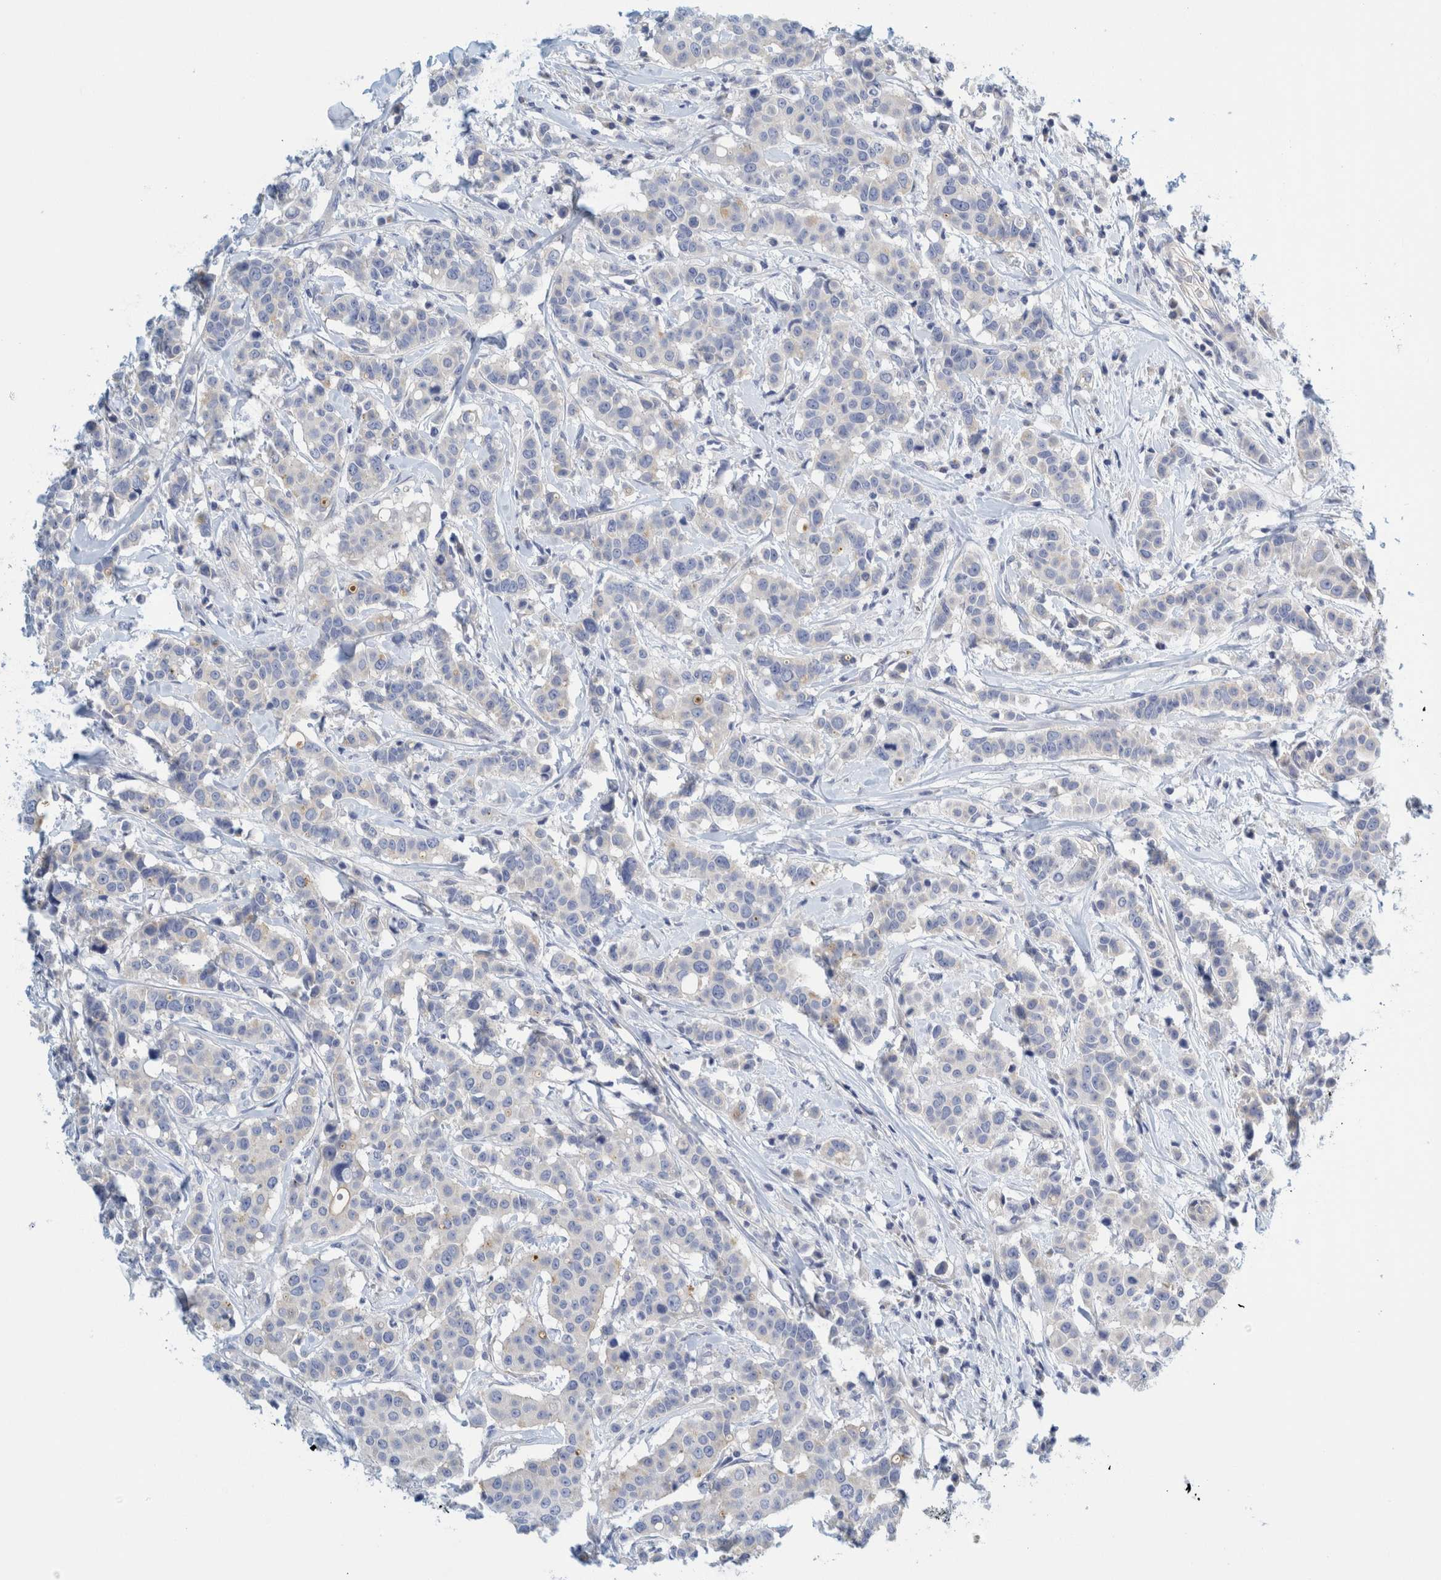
{"staining": {"intensity": "negative", "quantity": "none", "location": "none"}, "tissue": "breast cancer", "cell_type": "Tumor cells", "image_type": "cancer", "snomed": [{"axis": "morphology", "description": "Duct carcinoma"}, {"axis": "topography", "description": "Breast"}], "caption": "IHC image of human infiltrating ductal carcinoma (breast) stained for a protein (brown), which reveals no expression in tumor cells.", "gene": "ZNF324B", "patient": {"sex": "female", "age": 27}}